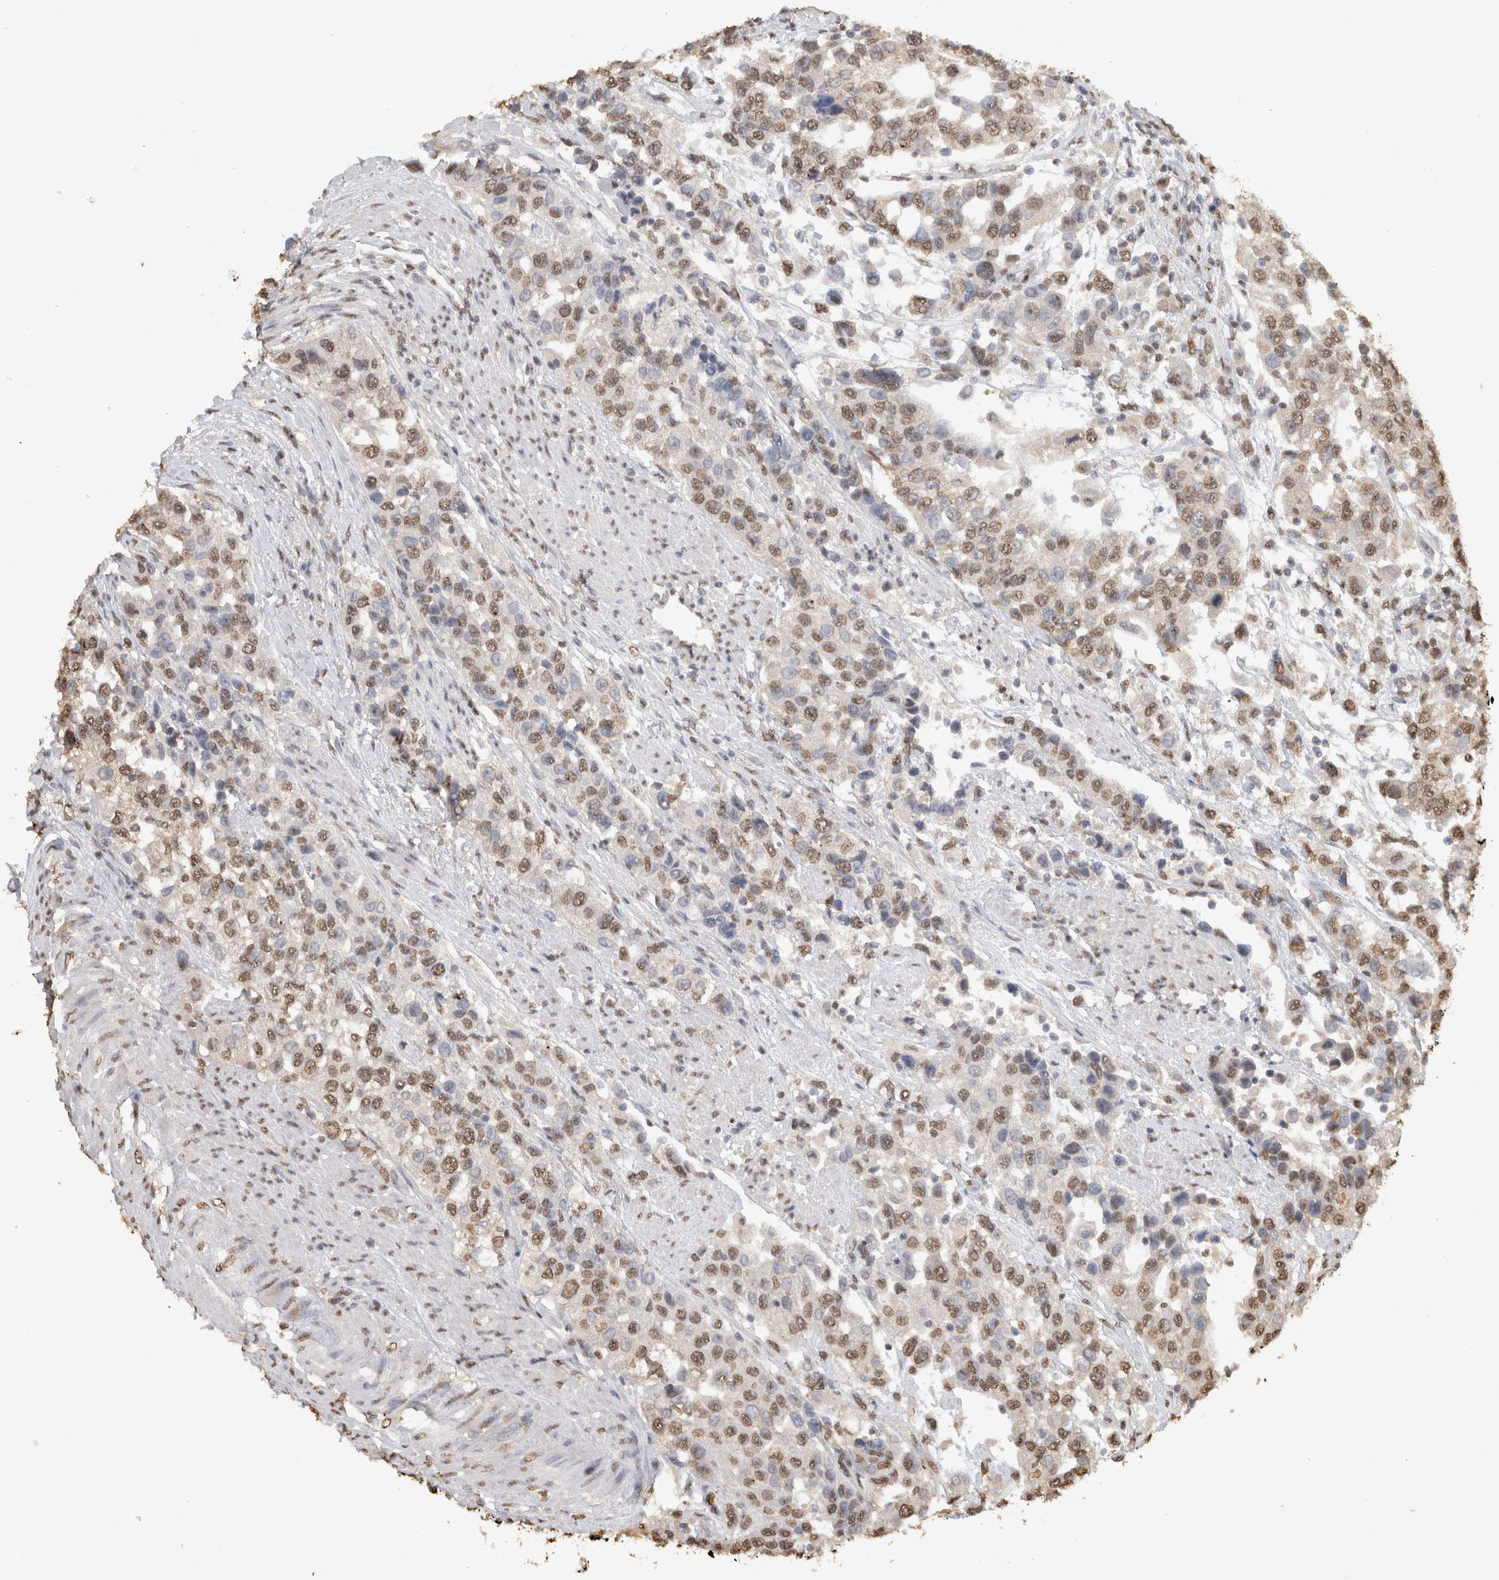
{"staining": {"intensity": "moderate", "quantity": ">75%", "location": "nuclear"}, "tissue": "urothelial cancer", "cell_type": "Tumor cells", "image_type": "cancer", "snomed": [{"axis": "morphology", "description": "Urothelial carcinoma, High grade"}, {"axis": "topography", "description": "Urinary bladder"}], "caption": "Urothelial carcinoma (high-grade) stained for a protein demonstrates moderate nuclear positivity in tumor cells.", "gene": "HAND2", "patient": {"sex": "female", "age": 80}}